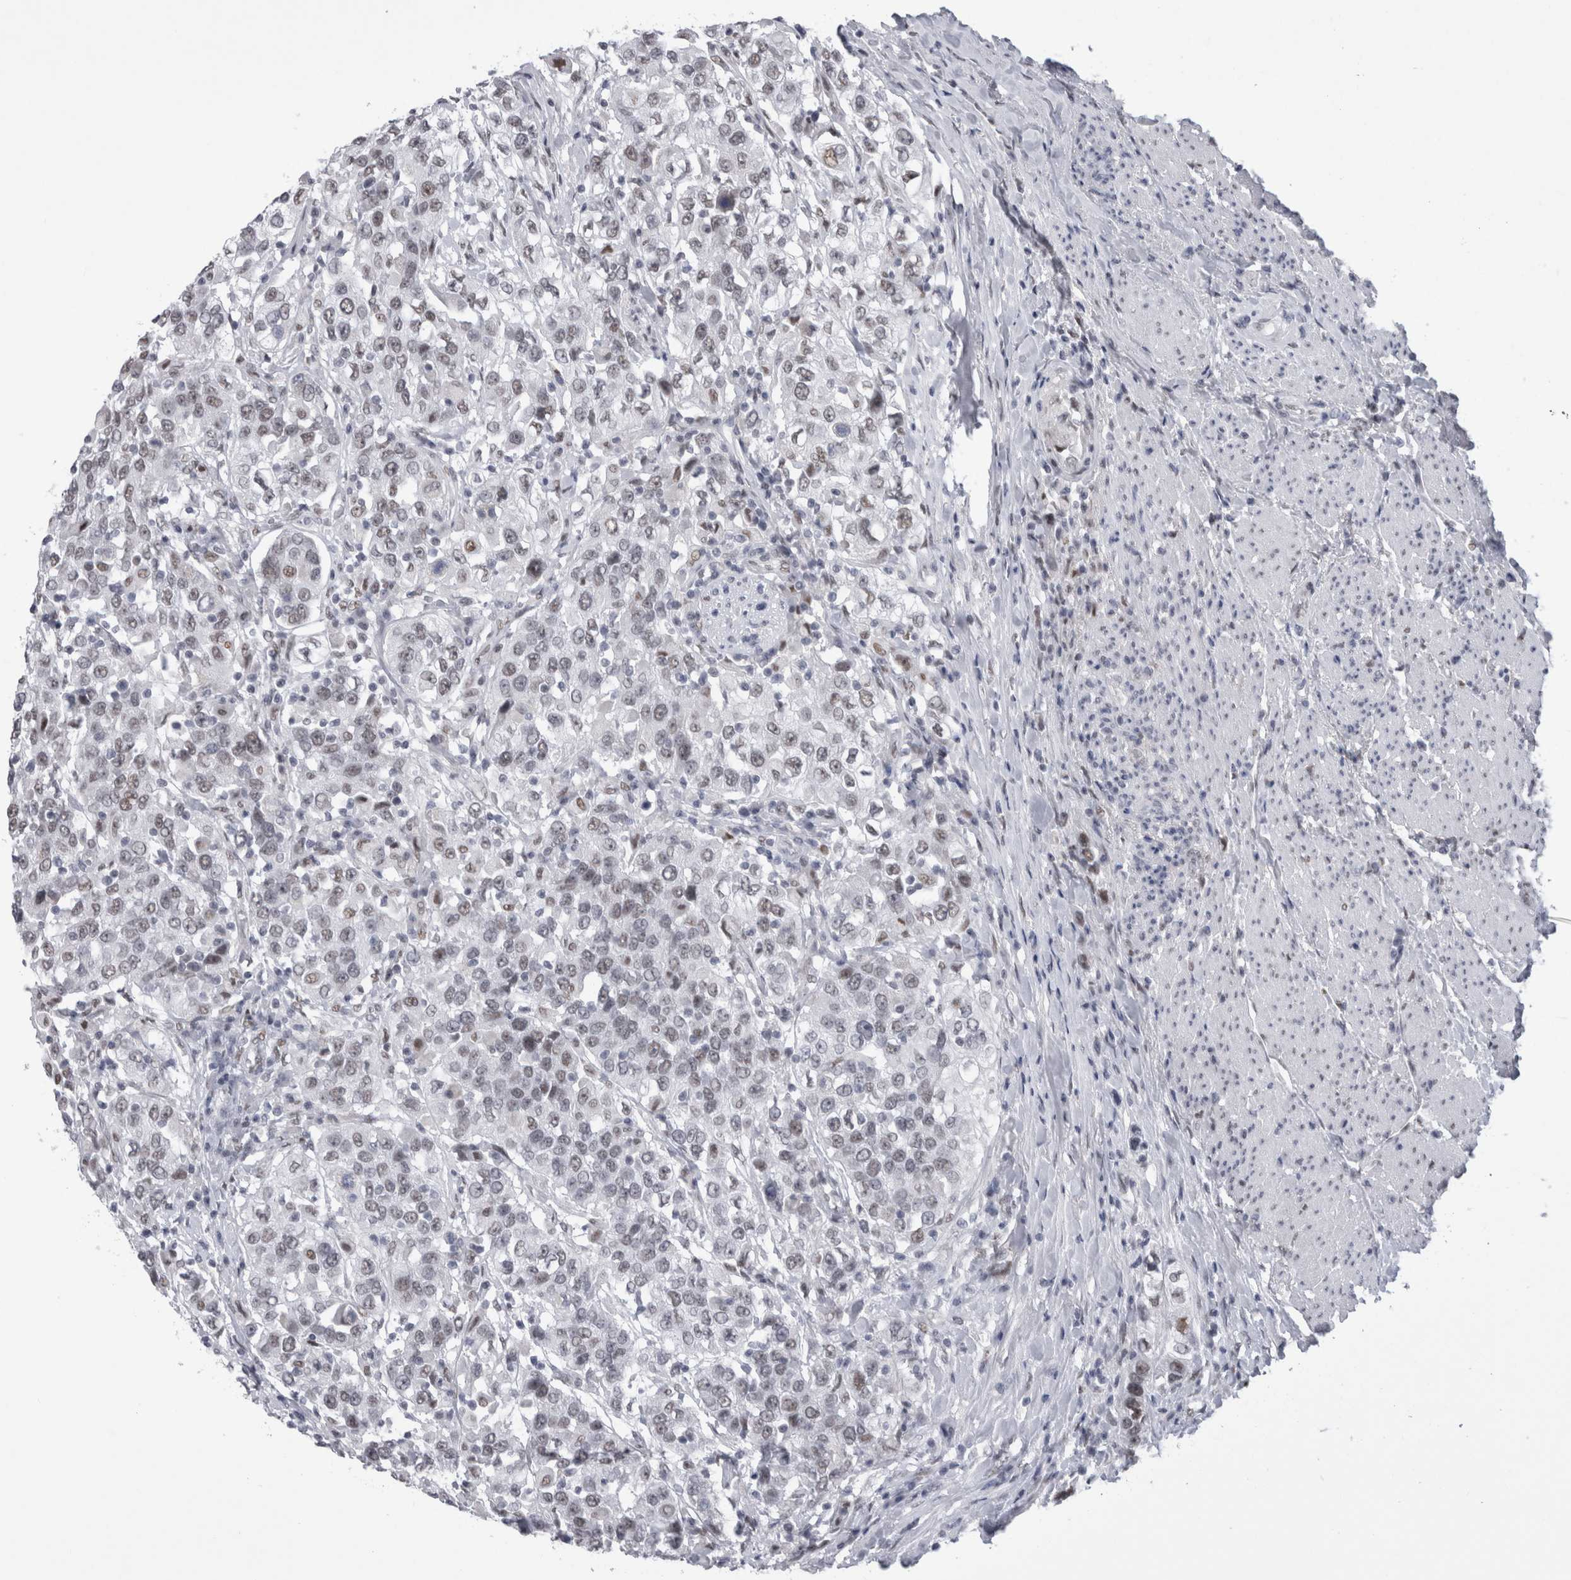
{"staining": {"intensity": "weak", "quantity": "25%-75%", "location": "nuclear"}, "tissue": "urothelial cancer", "cell_type": "Tumor cells", "image_type": "cancer", "snomed": [{"axis": "morphology", "description": "Urothelial carcinoma, High grade"}, {"axis": "topography", "description": "Urinary bladder"}], "caption": "Protein expression analysis of human urothelial cancer reveals weak nuclear expression in approximately 25%-75% of tumor cells.", "gene": "API5", "patient": {"sex": "female", "age": 80}}